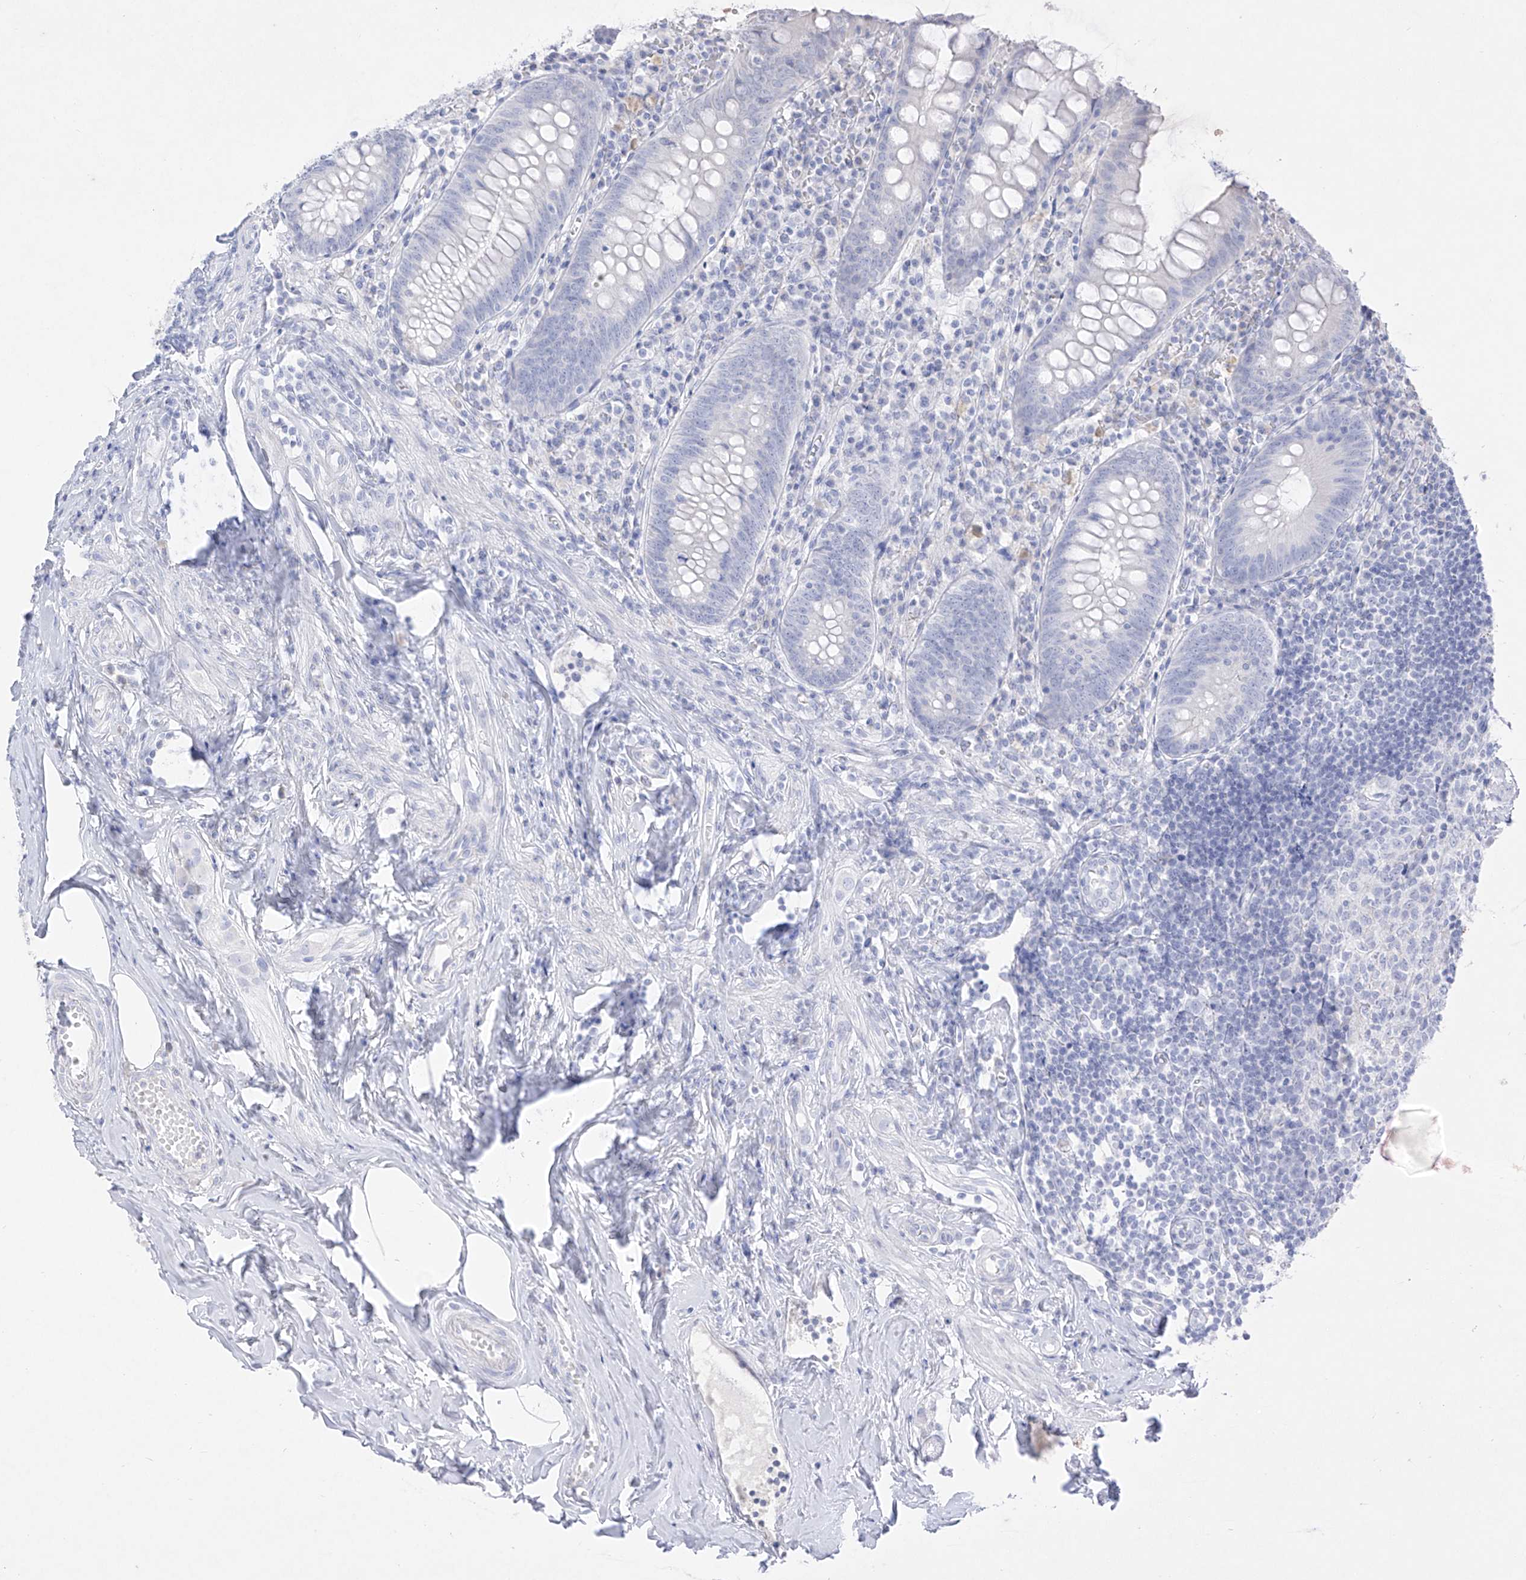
{"staining": {"intensity": "negative", "quantity": "none", "location": "none"}, "tissue": "appendix", "cell_type": "Glandular cells", "image_type": "normal", "snomed": [{"axis": "morphology", "description": "Normal tissue, NOS"}, {"axis": "topography", "description": "Appendix"}], "caption": "Immunohistochemistry (IHC) of benign appendix demonstrates no staining in glandular cells.", "gene": "TGM4", "patient": {"sex": "female", "age": 54}}